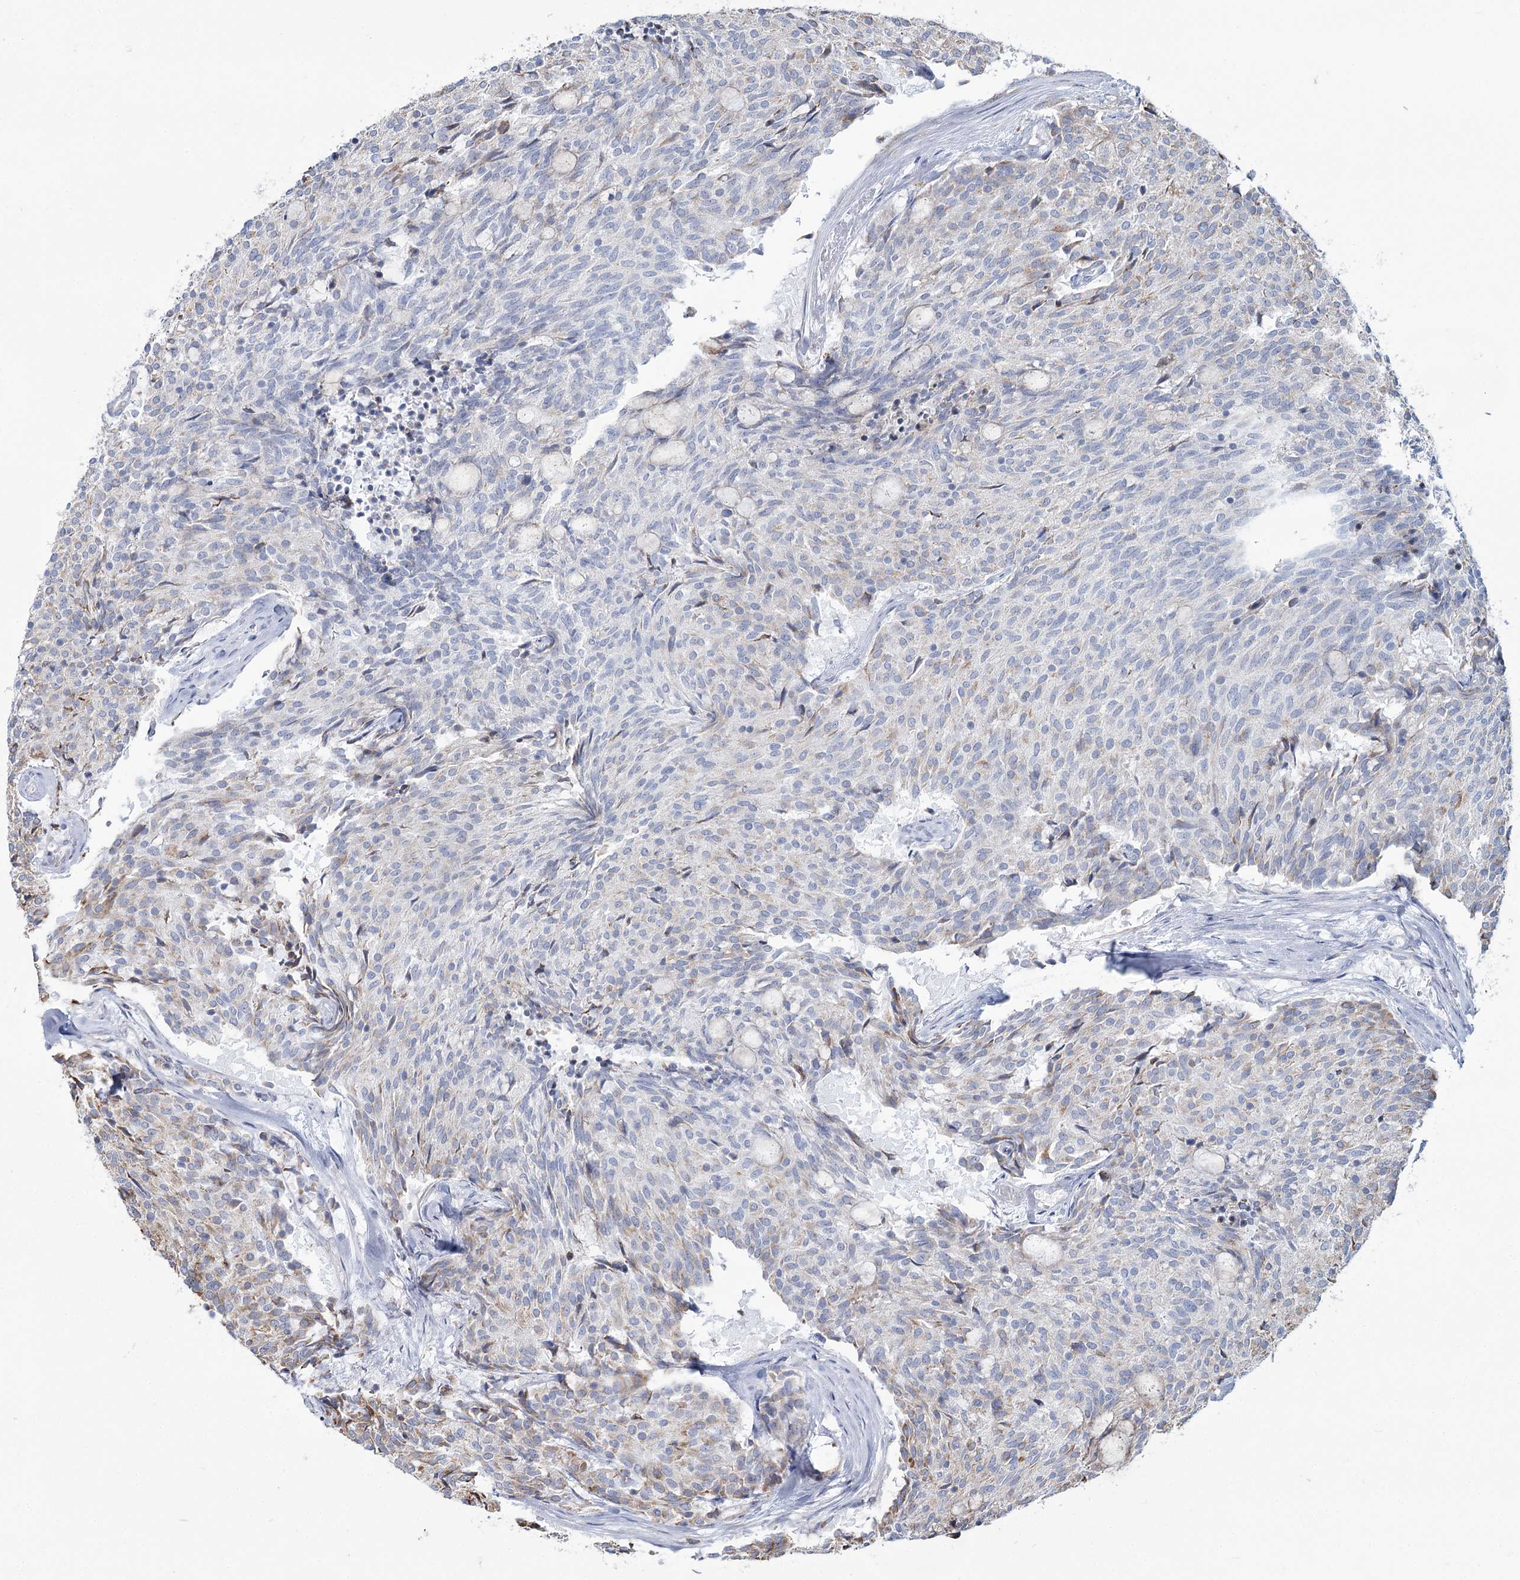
{"staining": {"intensity": "weak", "quantity": "<25%", "location": "cytoplasmic/membranous"}, "tissue": "carcinoid", "cell_type": "Tumor cells", "image_type": "cancer", "snomed": [{"axis": "morphology", "description": "Carcinoid, malignant, NOS"}, {"axis": "topography", "description": "Pancreas"}], "caption": "Tumor cells are negative for protein expression in human carcinoid.", "gene": "ZCCHC9", "patient": {"sex": "female", "age": 54}}